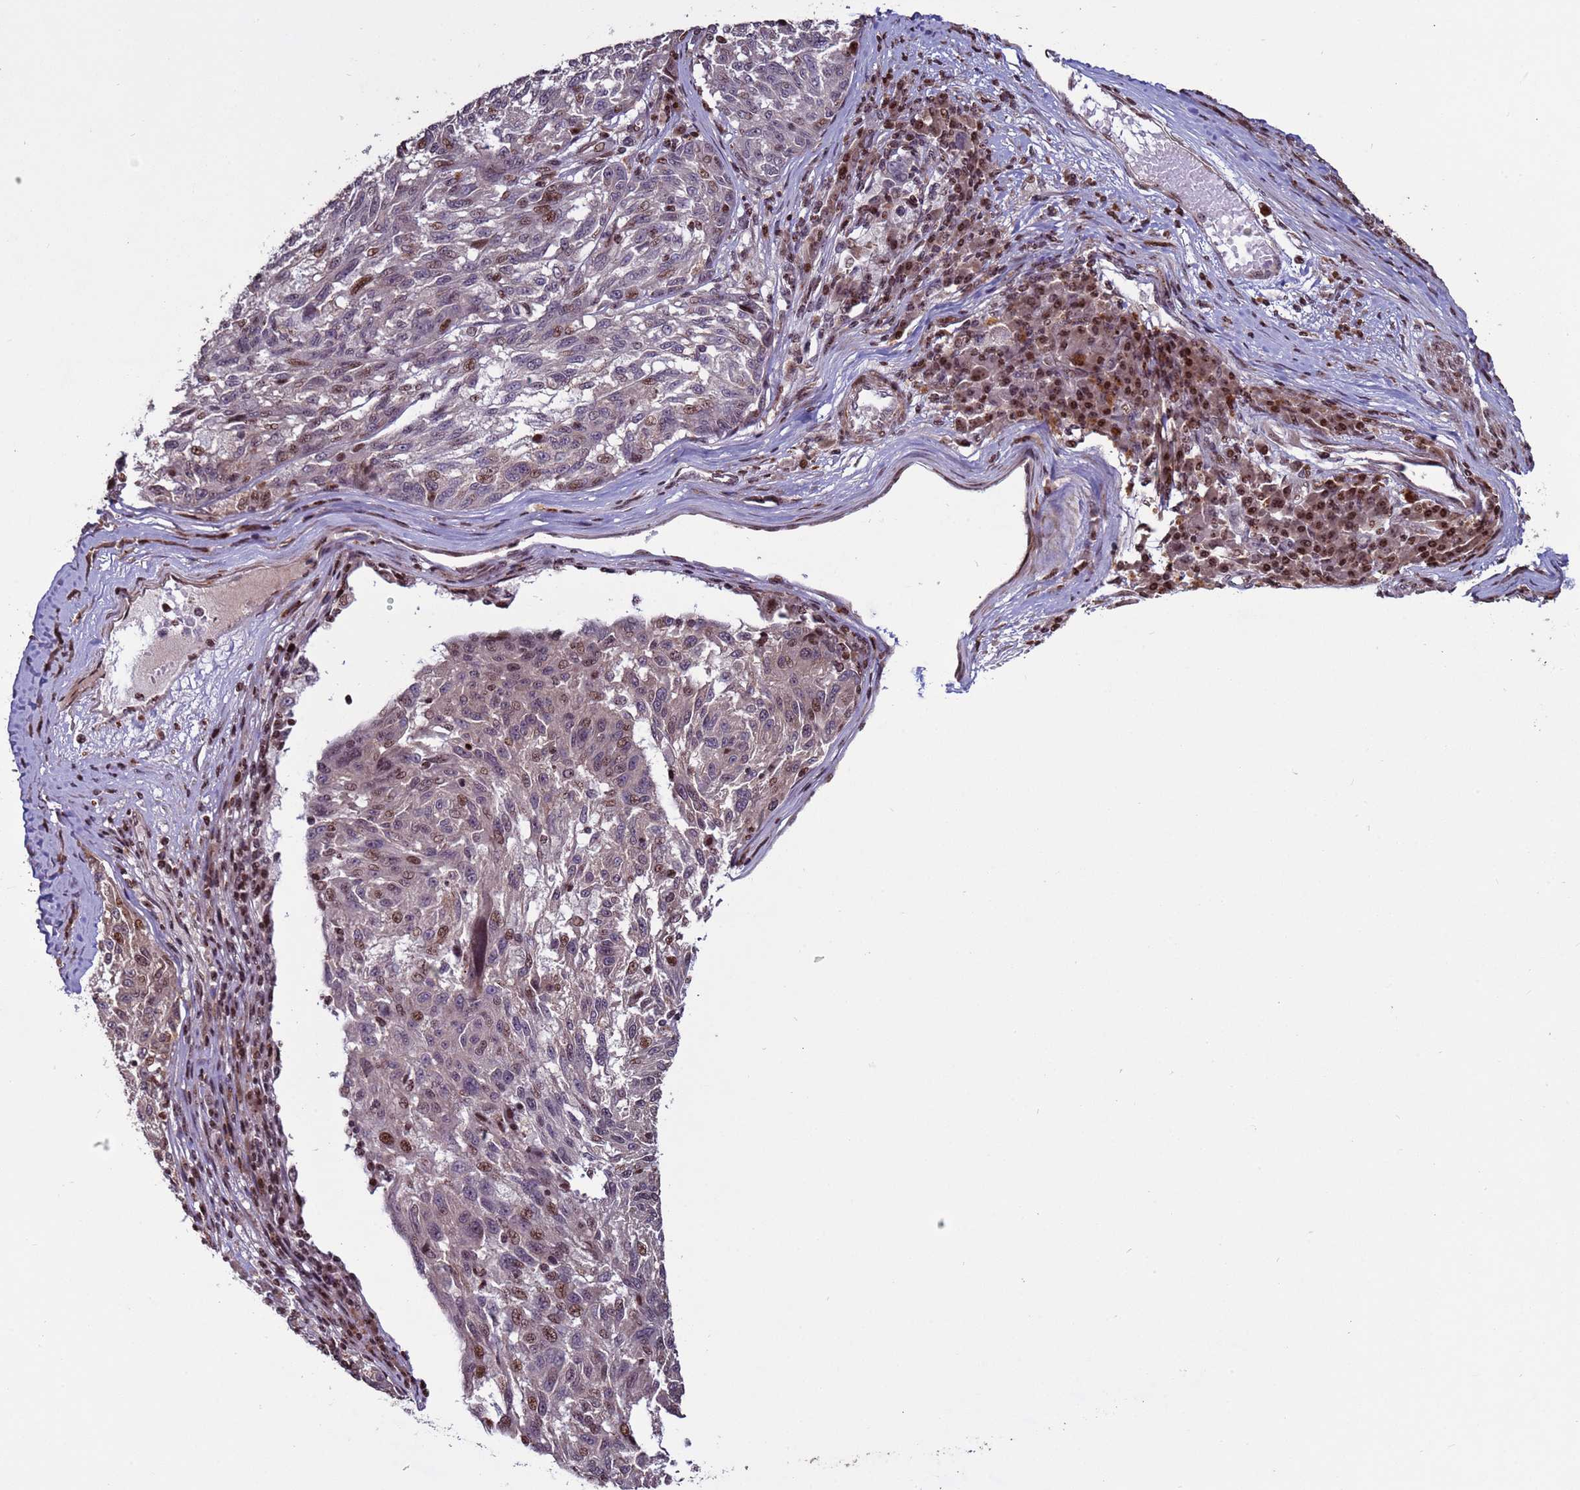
{"staining": {"intensity": "moderate", "quantity": "<25%", "location": "nuclear"}, "tissue": "melanoma", "cell_type": "Tumor cells", "image_type": "cancer", "snomed": [{"axis": "morphology", "description": "Malignant melanoma, NOS"}, {"axis": "topography", "description": "Skin"}], "caption": "Melanoma tissue reveals moderate nuclear positivity in about <25% of tumor cells", "gene": "HGH1", "patient": {"sex": "male", "age": 53}}